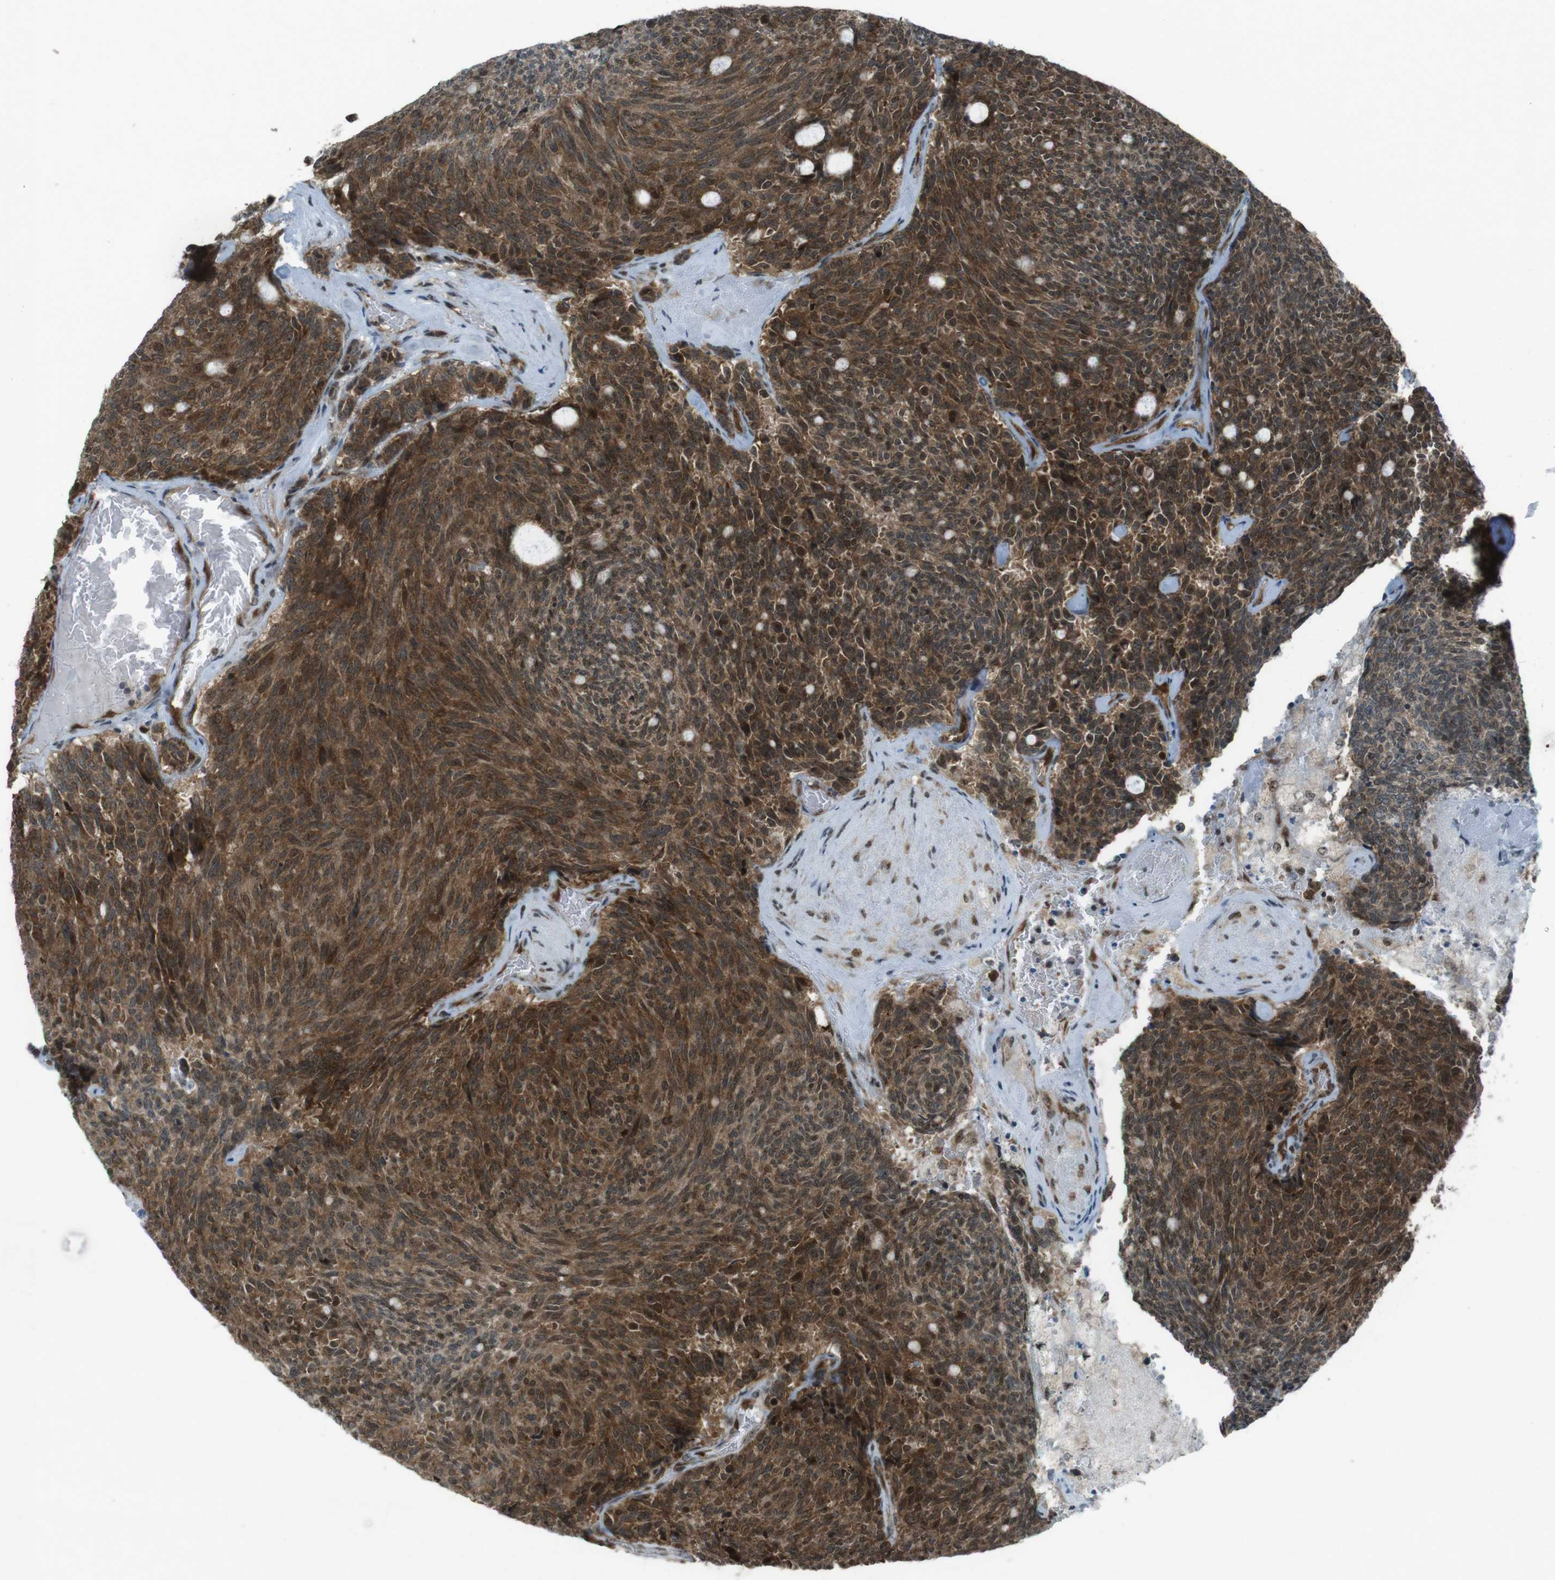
{"staining": {"intensity": "moderate", "quantity": ">75%", "location": "cytoplasmic/membranous"}, "tissue": "carcinoid", "cell_type": "Tumor cells", "image_type": "cancer", "snomed": [{"axis": "morphology", "description": "Carcinoid, malignant, NOS"}, {"axis": "topography", "description": "Pancreas"}], "caption": "Moderate cytoplasmic/membranous positivity for a protein is present in about >75% of tumor cells of malignant carcinoid using IHC.", "gene": "CSNK1D", "patient": {"sex": "female", "age": 54}}